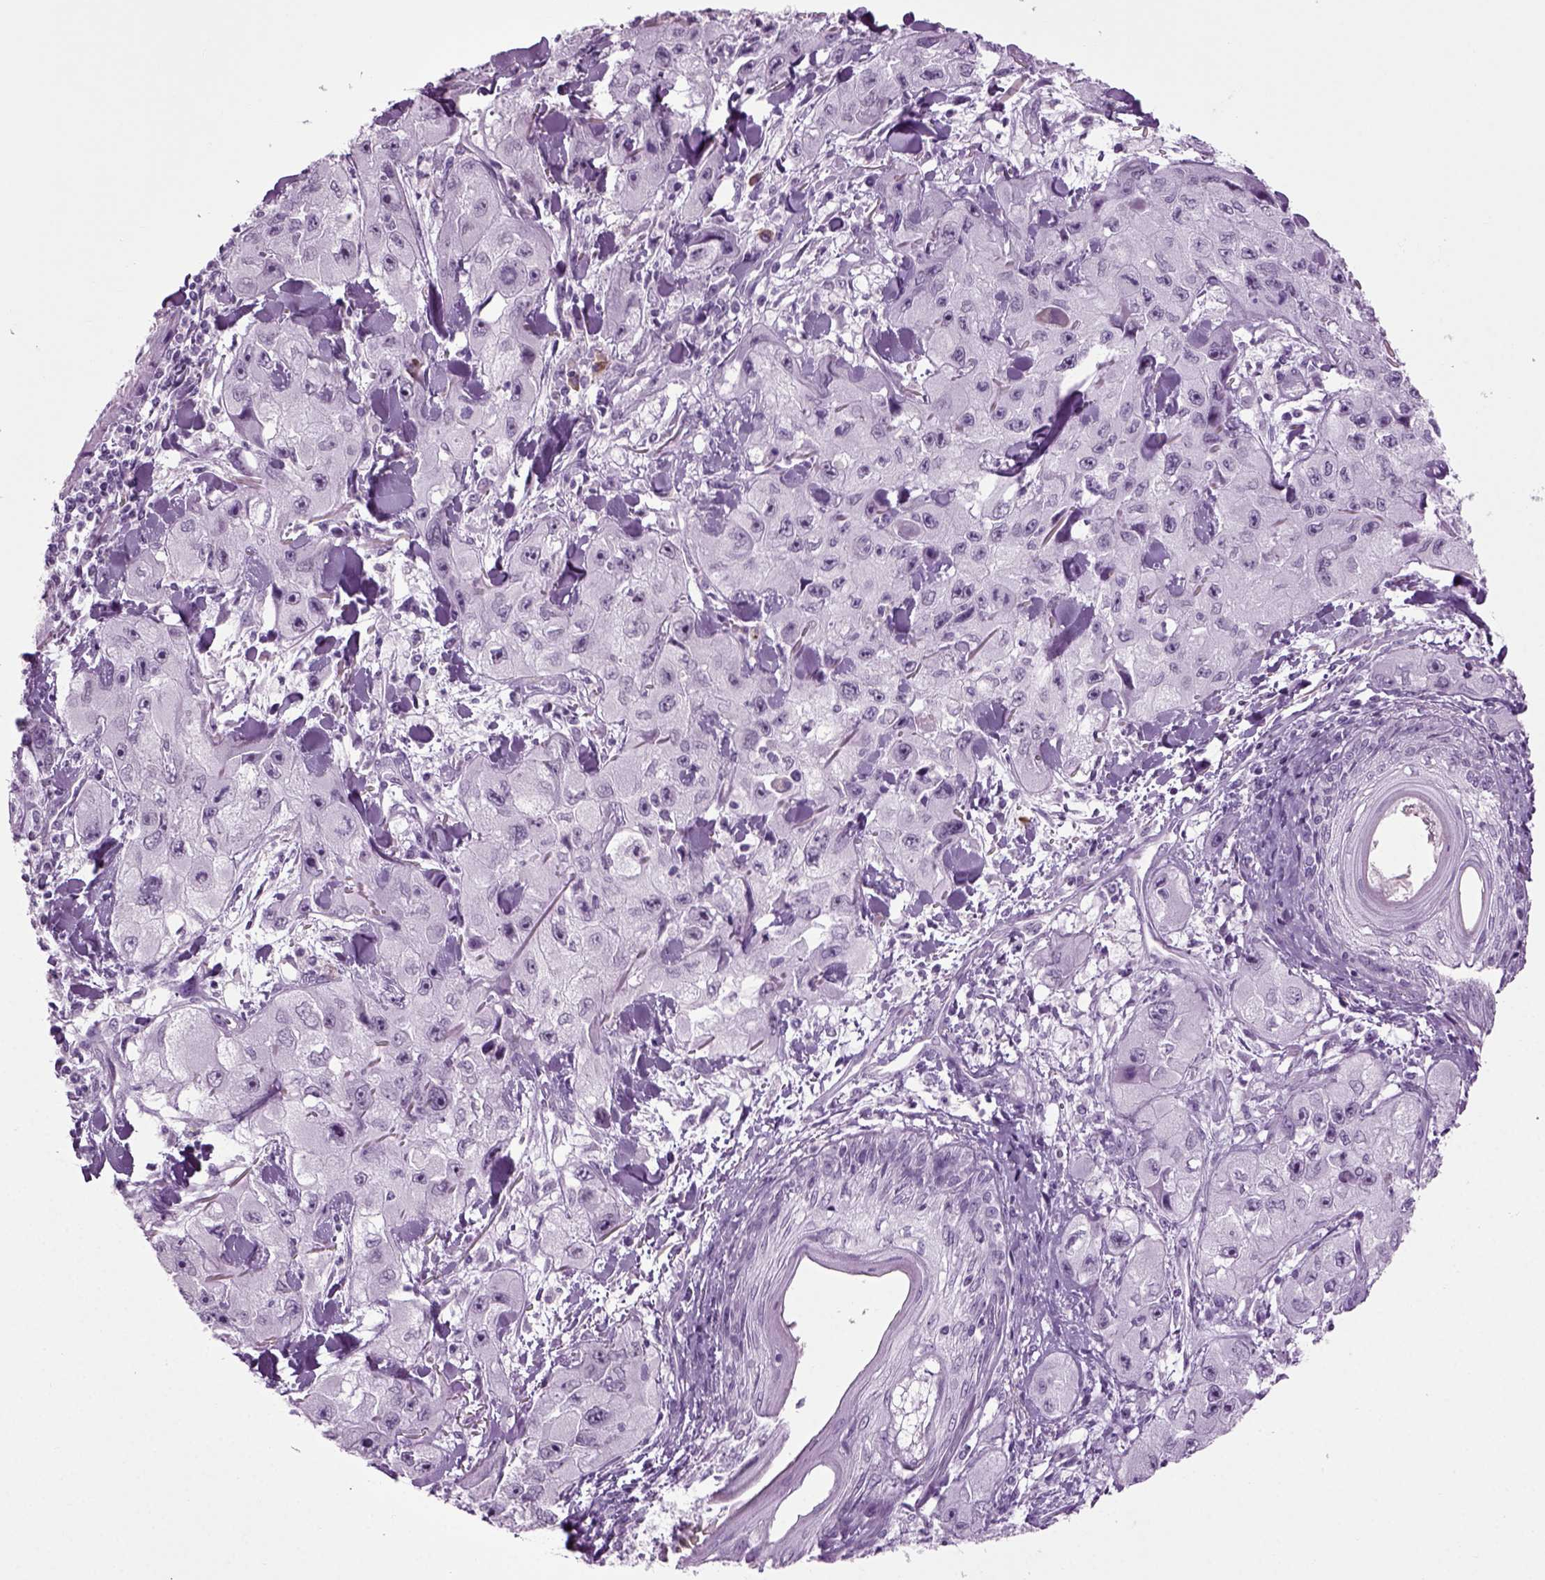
{"staining": {"intensity": "negative", "quantity": "none", "location": "none"}, "tissue": "skin cancer", "cell_type": "Tumor cells", "image_type": "cancer", "snomed": [{"axis": "morphology", "description": "Squamous cell carcinoma, NOS"}, {"axis": "topography", "description": "Skin"}, {"axis": "topography", "description": "Subcutis"}], "caption": "Tumor cells are negative for protein expression in human skin cancer.", "gene": "PRLH", "patient": {"sex": "male", "age": 73}}